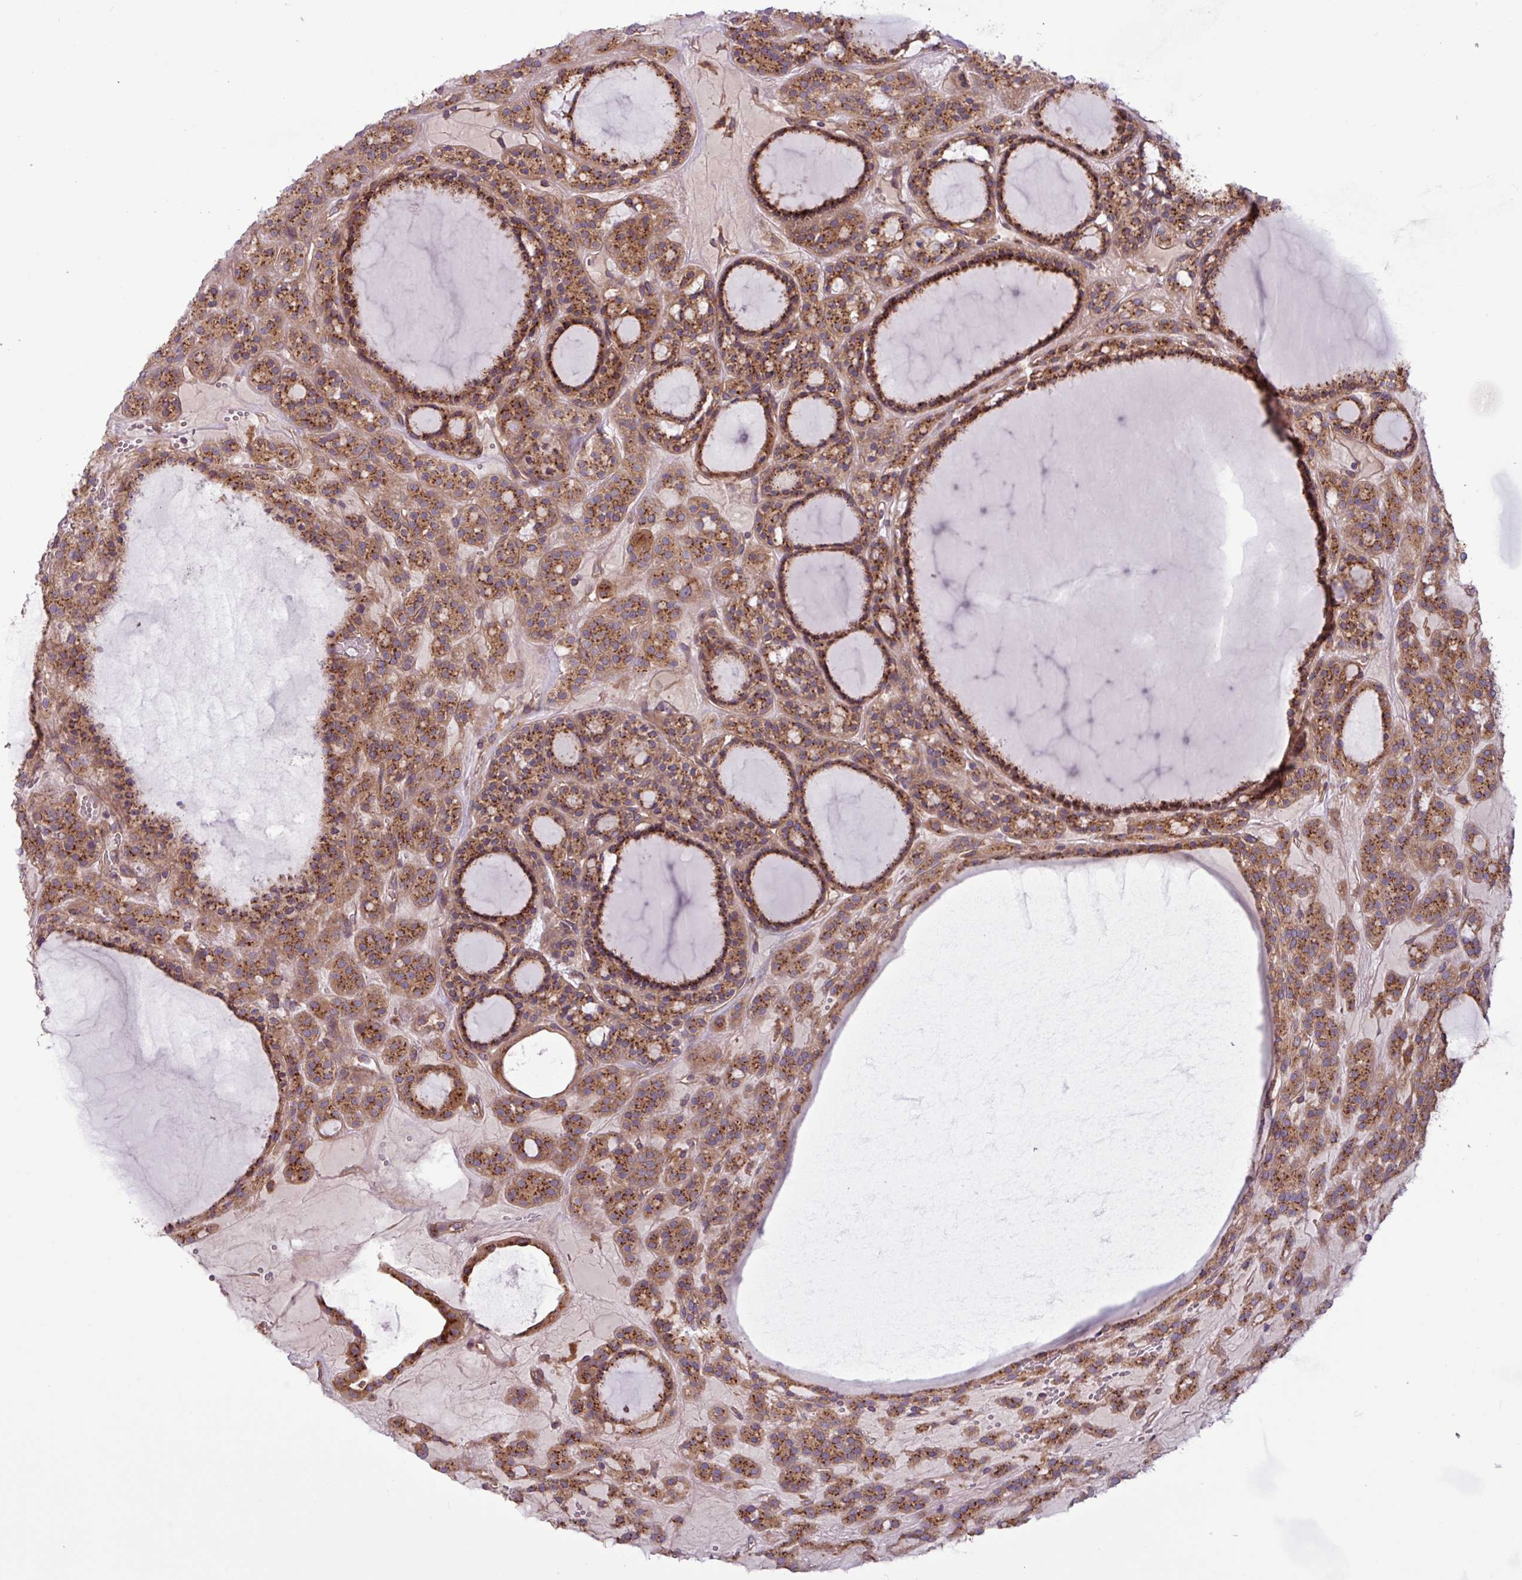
{"staining": {"intensity": "strong", "quantity": ">75%", "location": "cytoplasmic/membranous"}, "tissue": "thyroid cancer", "cell_type": "Tumor cells", "image_type": "cancer", "snomed": [{"axis": "morphology", "description": "Follicular adenoma carcinoma, NOS"}, {"axis": "topography", "description": "Thyroid gland"}], "caption": "Follicular adenoma carcinoma (thyroid) stained with IHC exhibits strong cytoplasmic/membranous positivity in about >75% of tumor cells.", "gene": "RAB19", "patient": {"sex": "female", "age": 63}}